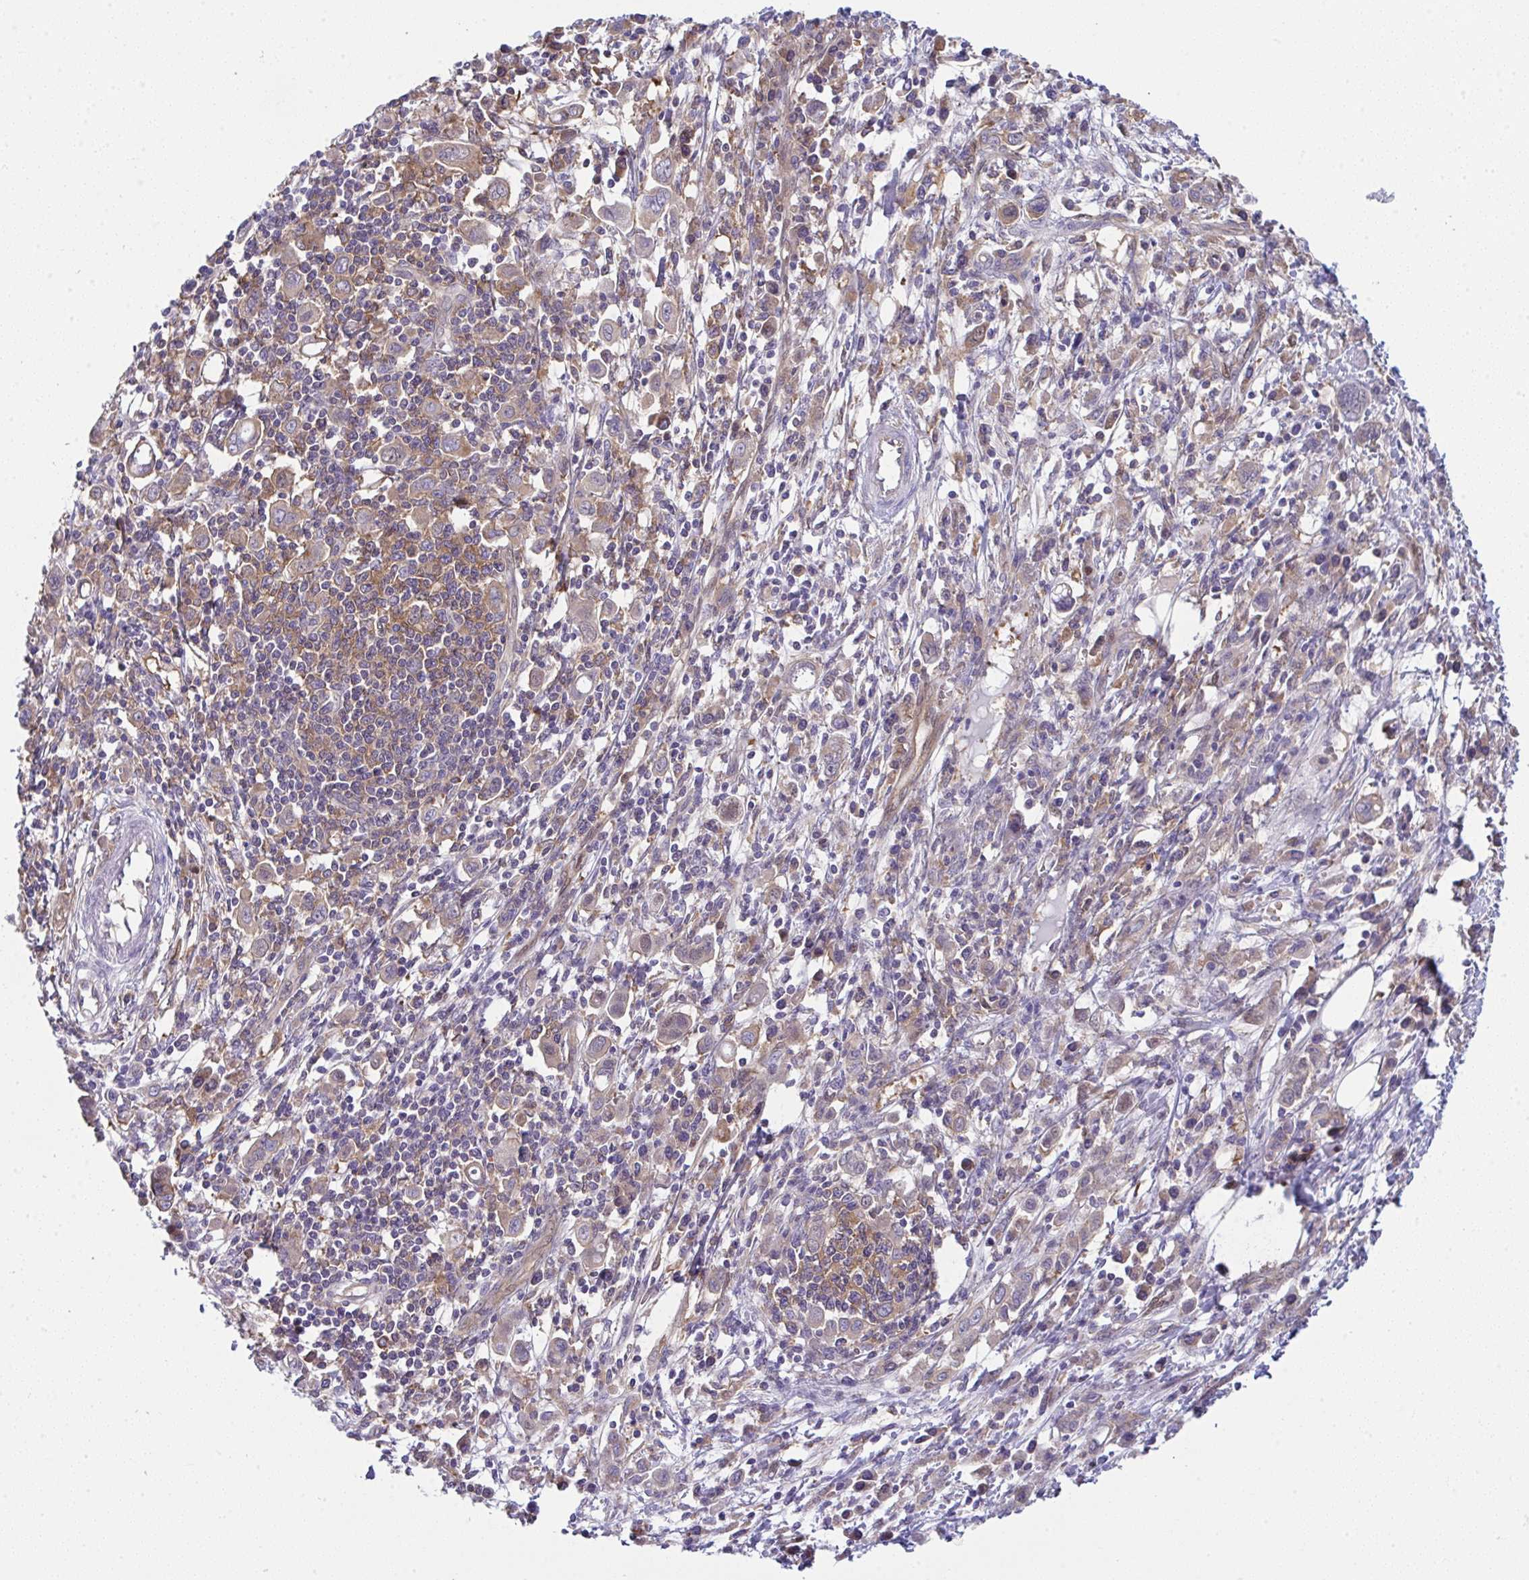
{"staining": {"intensity": "weak", "quantity": "25%-75%", "location": "cytoplasmic/membranous"}, "tissue": "stomach cancer", "cell_type": "Tumor cells", "image_type": "cancer", "snomed": [{"axis": "morphology", "description": "Adenocarcinoma, NOS"}, {"axis": "topography", "description": "Stomach, upper"}], "caption": "Adenocarcinoma (stomach) tissue demonstrates weak cytoplasmic/membranous staining in approximately 25%-75% of tumor cells (DAB (3,3'-diaminobenzidine) IHC with brightfield microscopy, high magnification).", "gene": "ALDH16A1", "patient": {"sex": "male", "age": 75}}